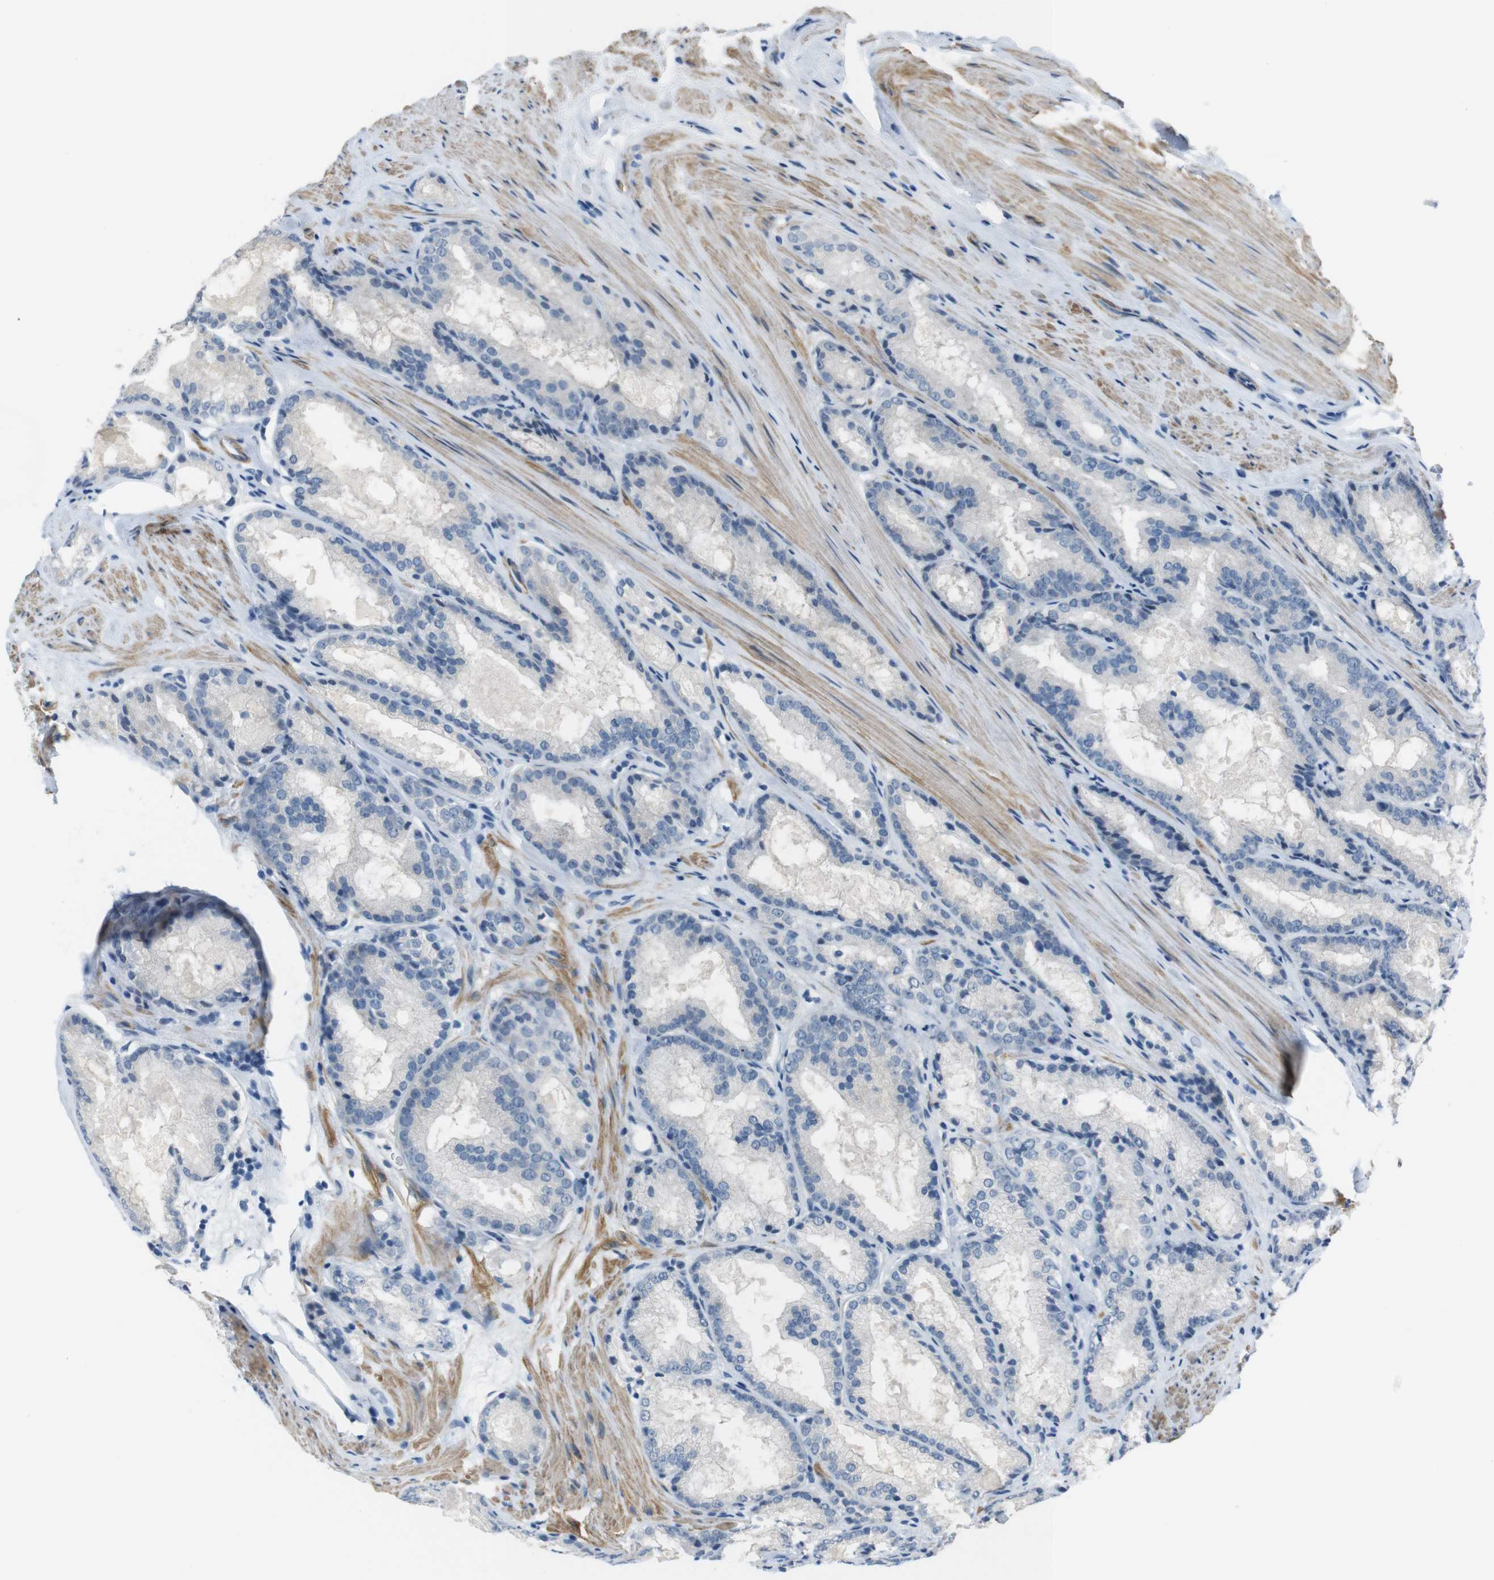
{"staining": {"intensity": "negative", "quantity": "none", "location": "none"}, "tissue": "prostate cancer", "cell_type": "Tumor cells", "image_type": "cancer", "snomed": [{"axis": "morphology", "description": "Adenocarcinoma, Low grade"}, {"axis": "topography", "description": "Prostate"}], "caption": "Prostate low-grade adenocarcinoma was stained to show a protein in brown. There is no significant expression in tumor cells.", "gene": "HRH2", "patient": {"sex": "male", "age": 64}}